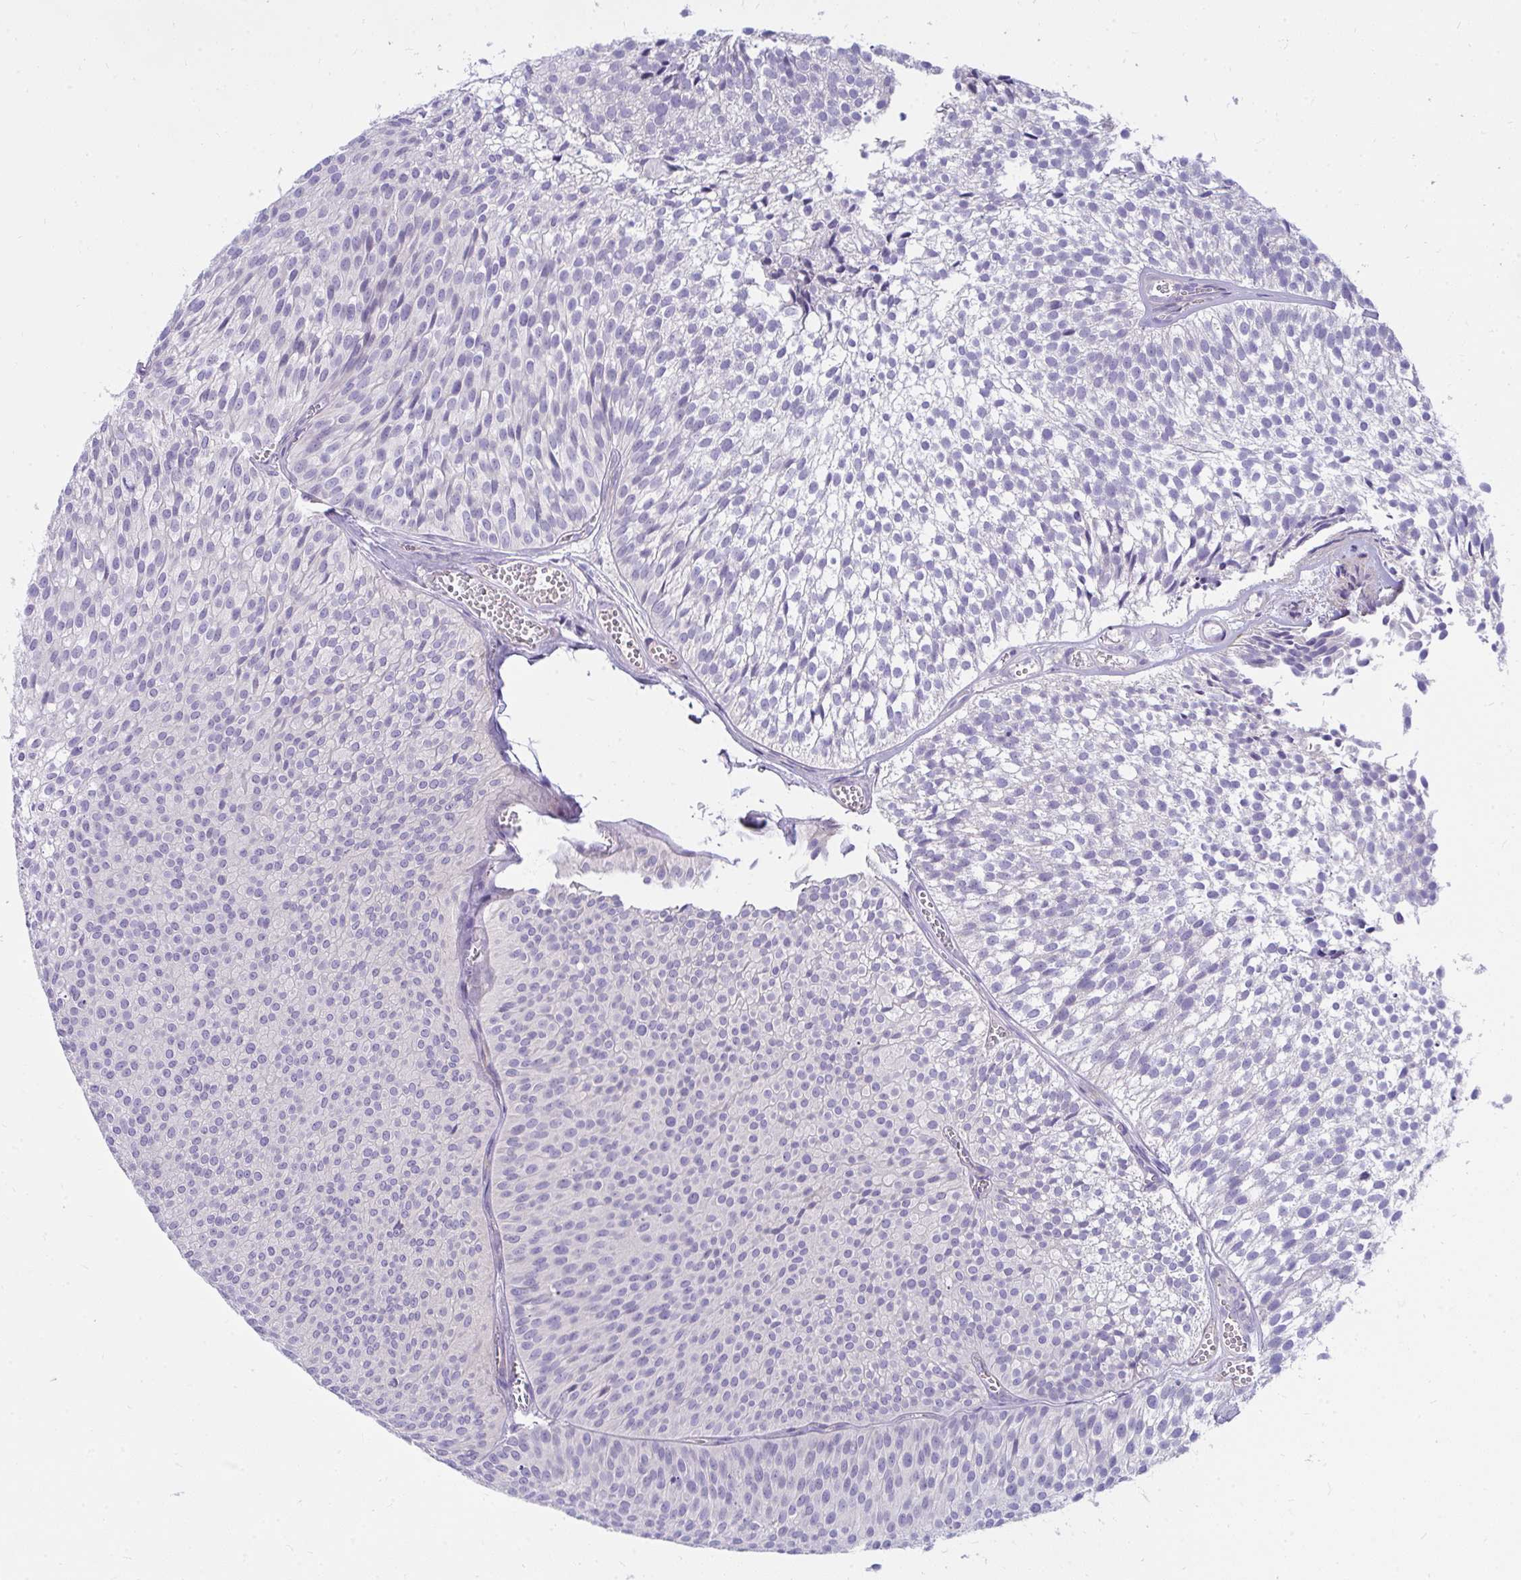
{"staining": {"intensity": "negative", "quantity": "none", "location": "none"}, "tissue": "urothelial cancer", "cell_type": "Tumor cells", "image_type": "cancer", "snomed": [{"axis": "morphology", "description": "Urothelial carcinoma, Low grade"}, {"axis": "topography", "description": "Urinary bladder"}], "caption": "Tumor cells are negative for protein expression in human urothelial cancer.", "gene": "LRRC36", "patient": {"sex": "male", "age": 91}}